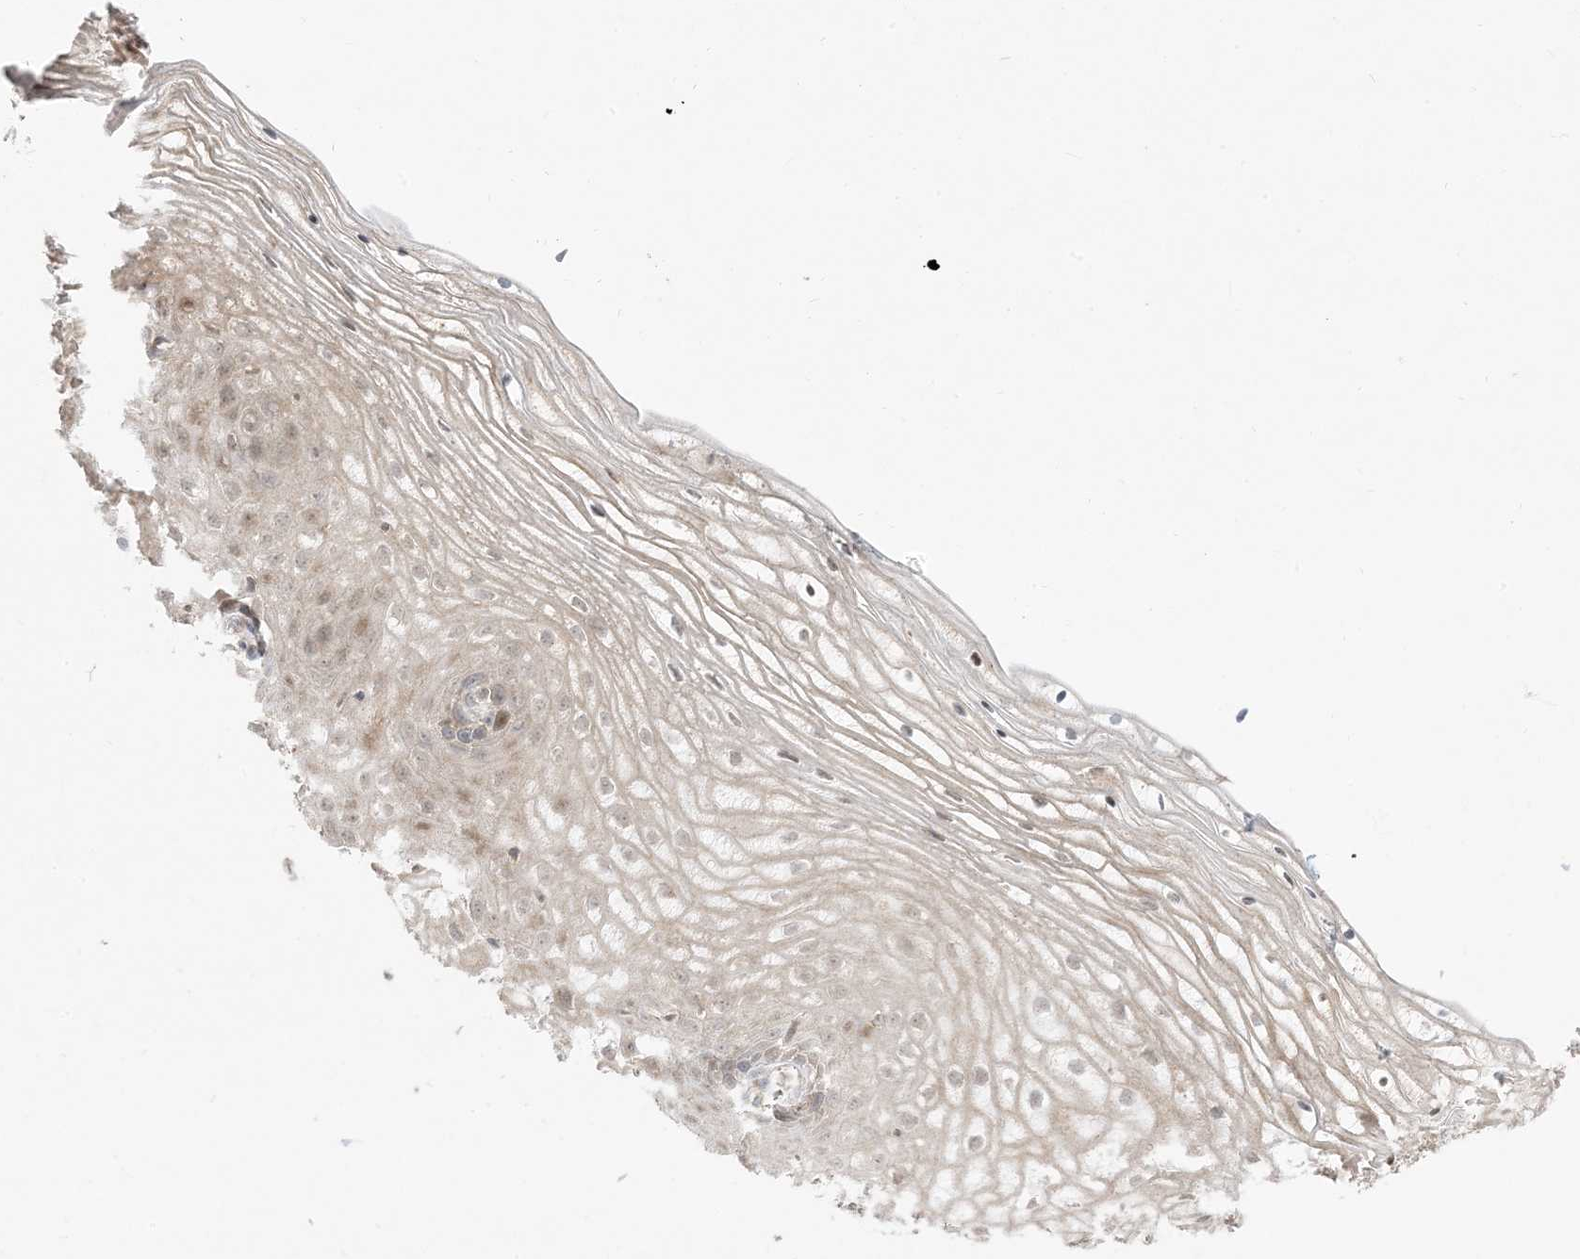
{"staining": {"intensity": "weak", "quantity": "25%-75%", "location": "nuclear"}, "tissue": "vagina", "cell_type": "Squamous epithelial cells", "image_type": "normal", "snomed": [{"axis": "morphology", "description": "Normal tissue, NOS"}, {"axis": "topography", "description": "Vagina"}], "caption": "High-power microscopy captured an immunohistochemistry image of unremarkable vagina, revealing weak nuclear staining in approximately 25%-75% of squamous epithelial cells.", "gene": "PRRT3", "patient": {"sex": "female", "age": 60}}